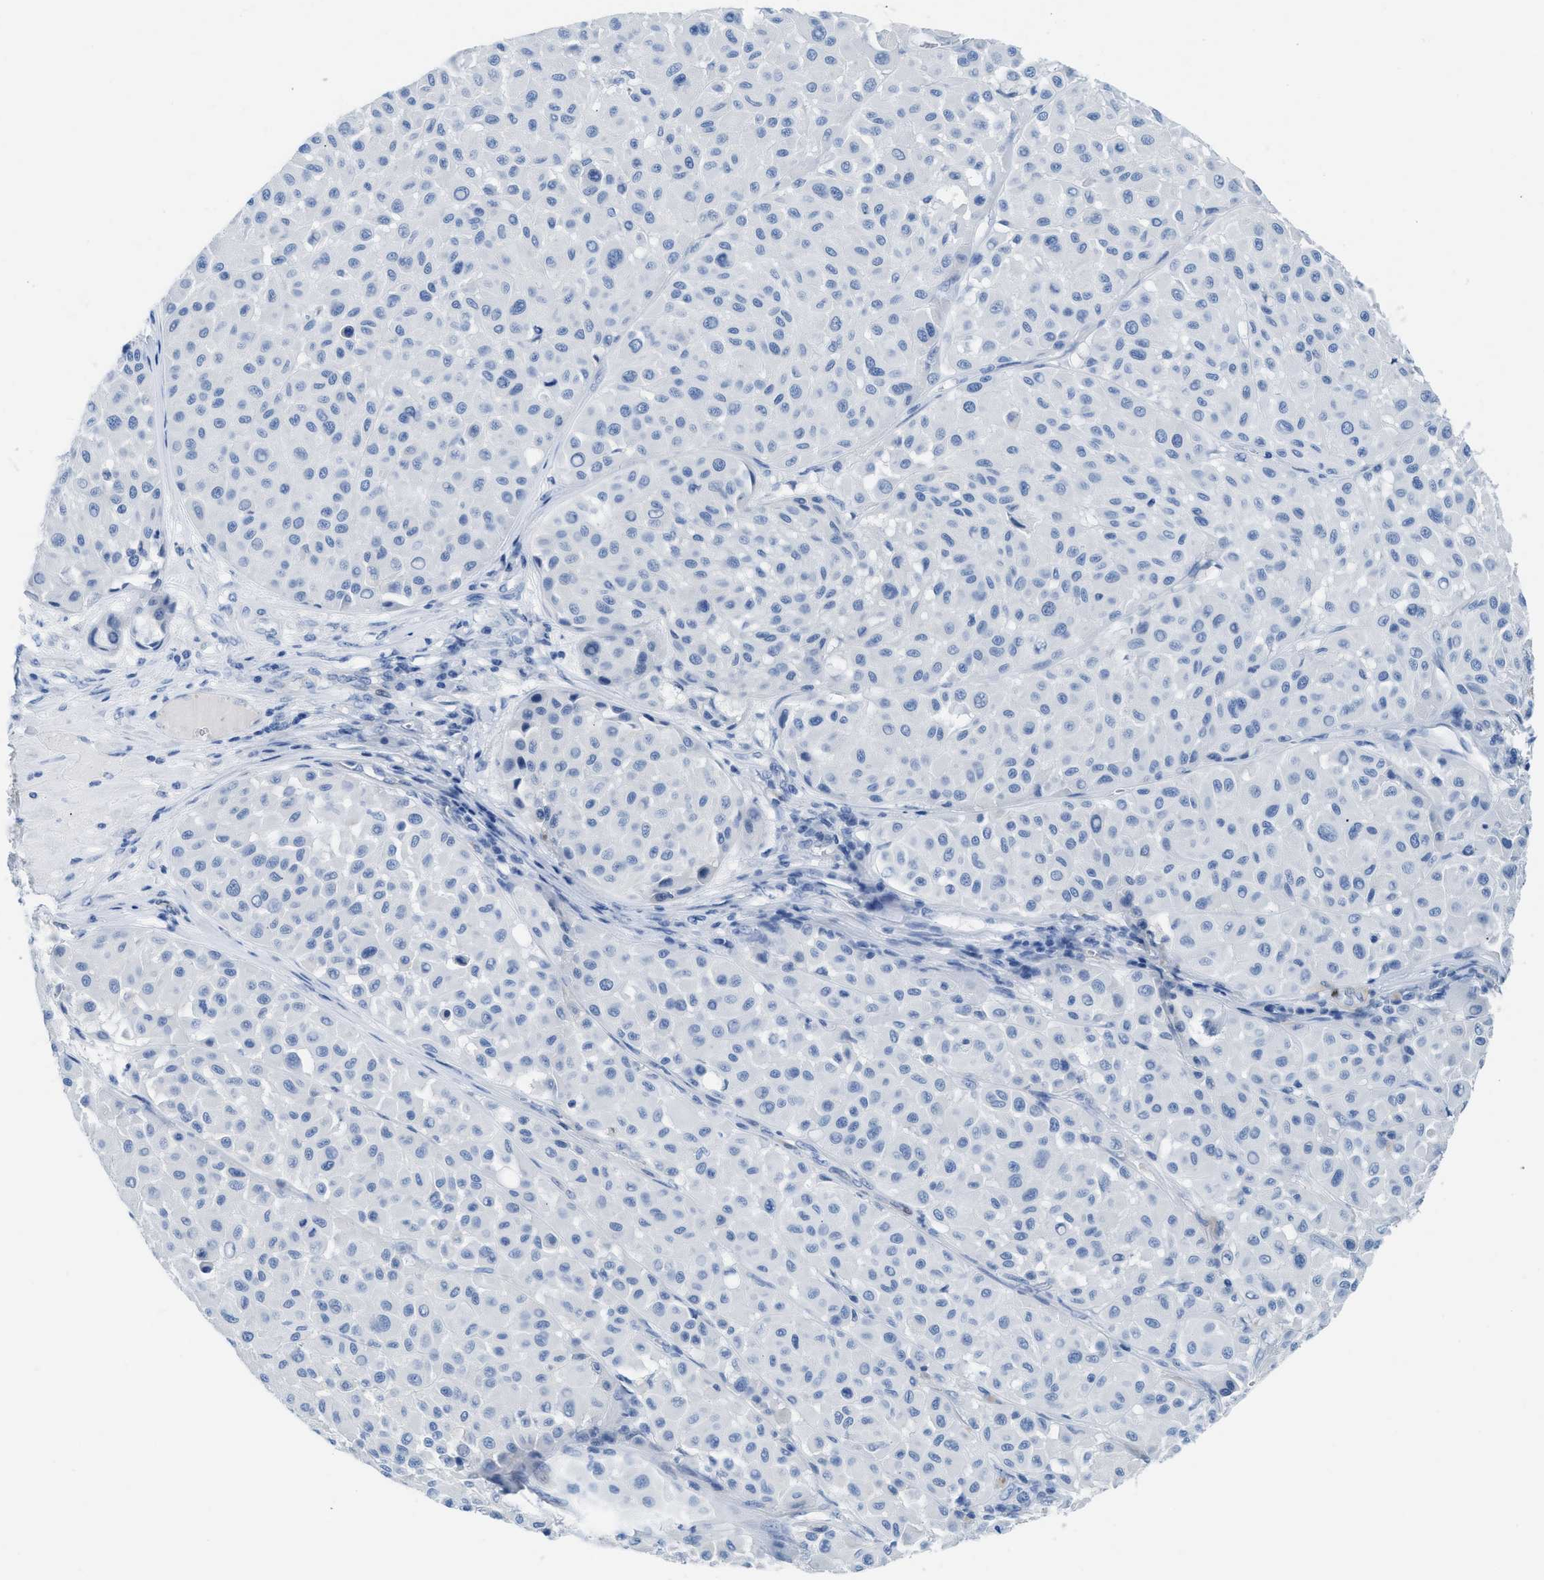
{"staining": {"intensity": "negative", "quantity": "none", "location": "none"}, "tissue": "melanoma", "cell_type": "Tumor cells", "image_type": "cancer", "snomed": [{"axis": "morphology", "description": "Malignant melanoma, Metastatic site"}, {"axis": "topography", "description": "Soft tissue"}], "caption": "Immunohistochemistry (IHC) micrograph of neoplastic tissue: human melanoma stained with DAB exhibits no significant protein positivity in tumor cells.", "gene": "NKAIN3", "patient": {"sex": "male", "age": 41}}